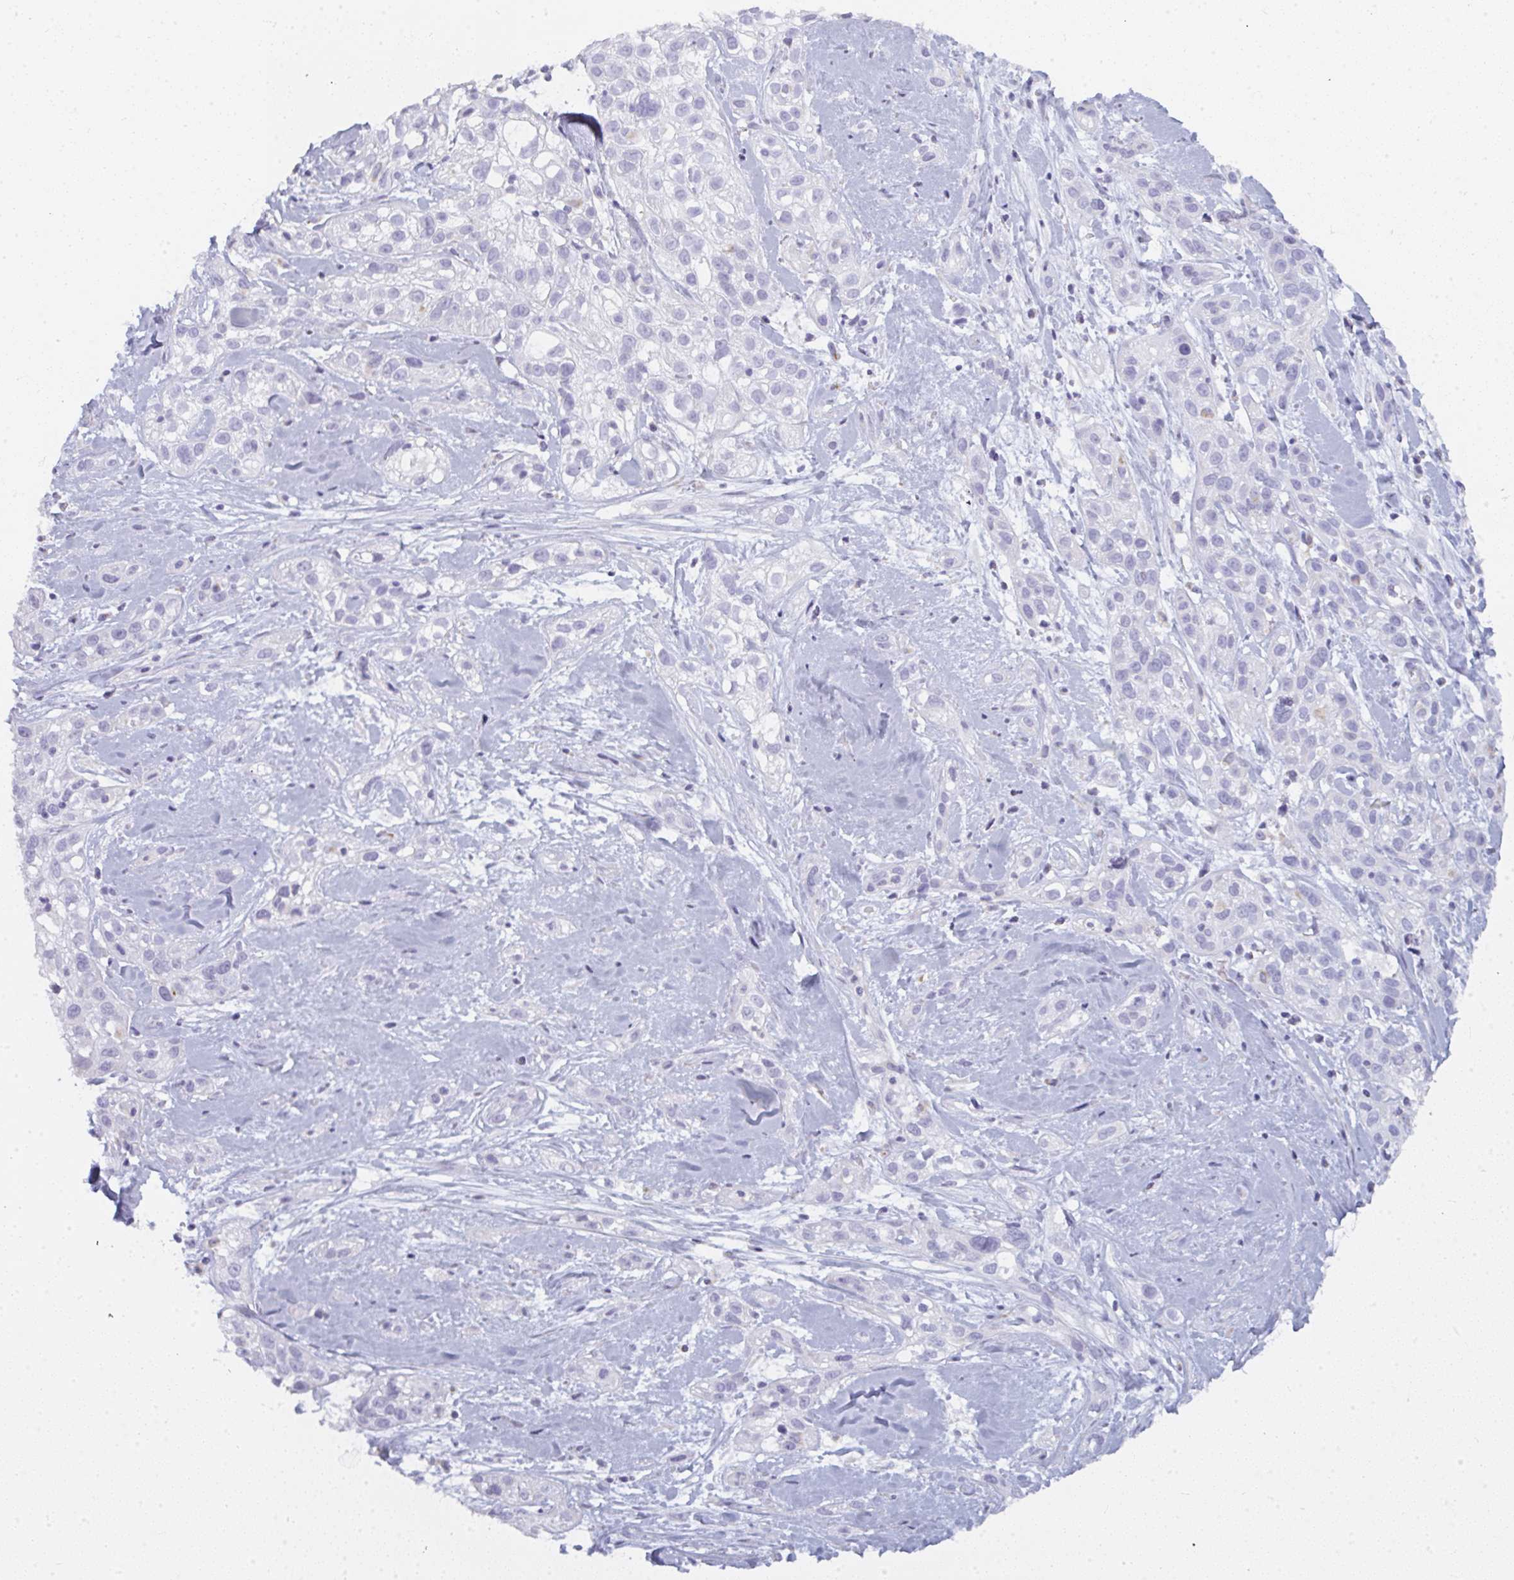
{"staining": {"intensity": "negative", "quantity": "none", "location": "none"}, "tissue": "skin cancer", "cell_type": "Tumor cells", "image_type": "cancer", "snomed": [{"axis": "morphology", "description": "Squamous cell carcinoma, NOS"}, {"axis": "topography", "description": "Skin"}], "caption": "Tumor cells are negative for protein expression in human squamous cell carcinoma (skin).", "gene": "ATG9A", "patient": {"sex": "male", "age": 82}}